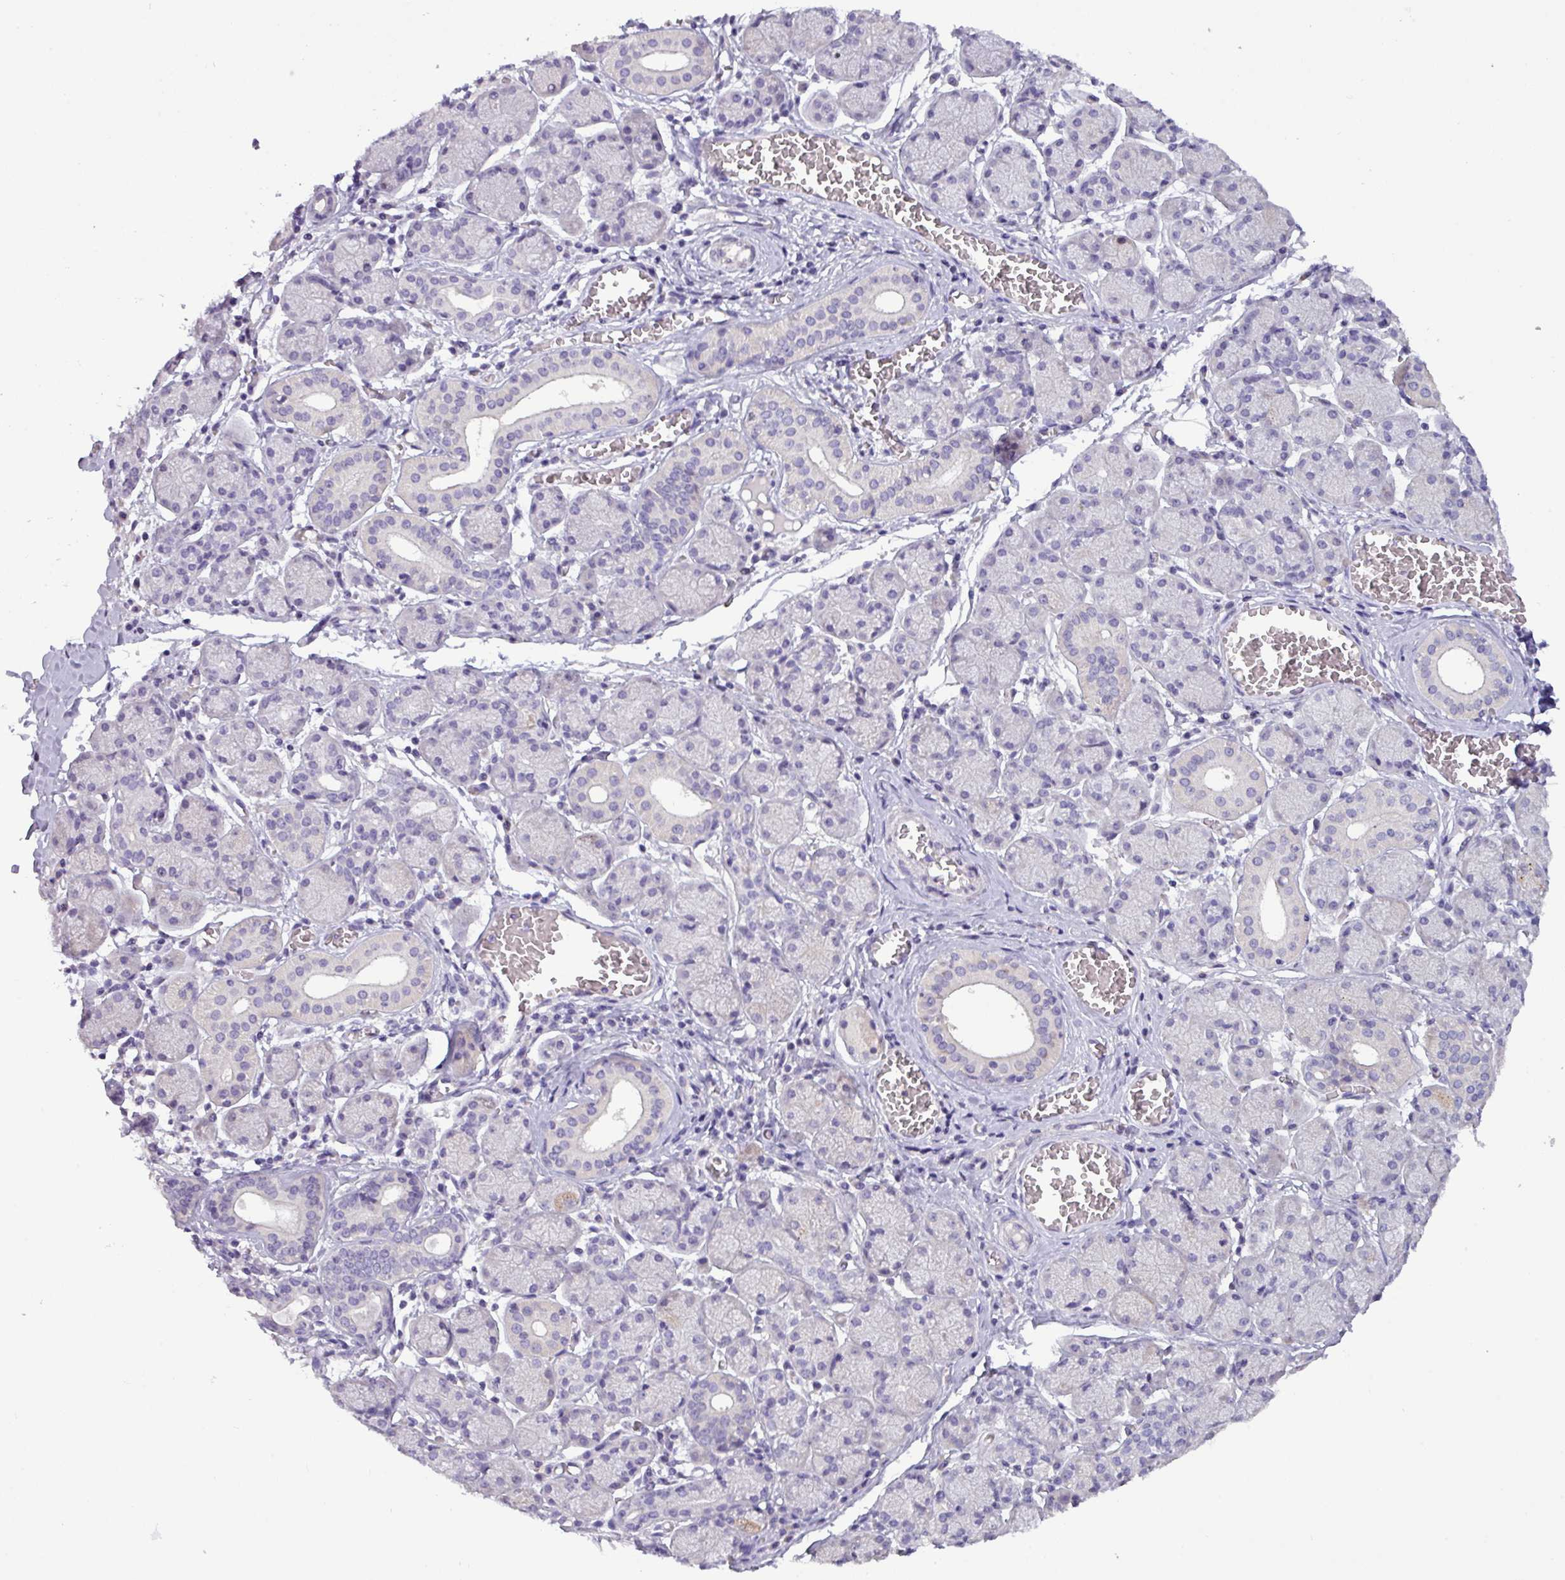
{"staining": {"intensity": "negative", "quantity": "none", "location": "none"}, "tissue": "salivary gland", "cell_type": "Glandular cells", "image_type": "normal", "snomed": [{"axis": "morphology", "description": "Normal tissue, NOS"}, {"axis": "topography", "description": "Salivary gland"}], "caption": "An immunohistochemistry (IHC) photomicrograph of unremarkable salivary gland is shown. There is no staining in glandular cells of salivary gland.", "gene": "PNLDC1", "patient": {"sex": "female", "age": 24}}